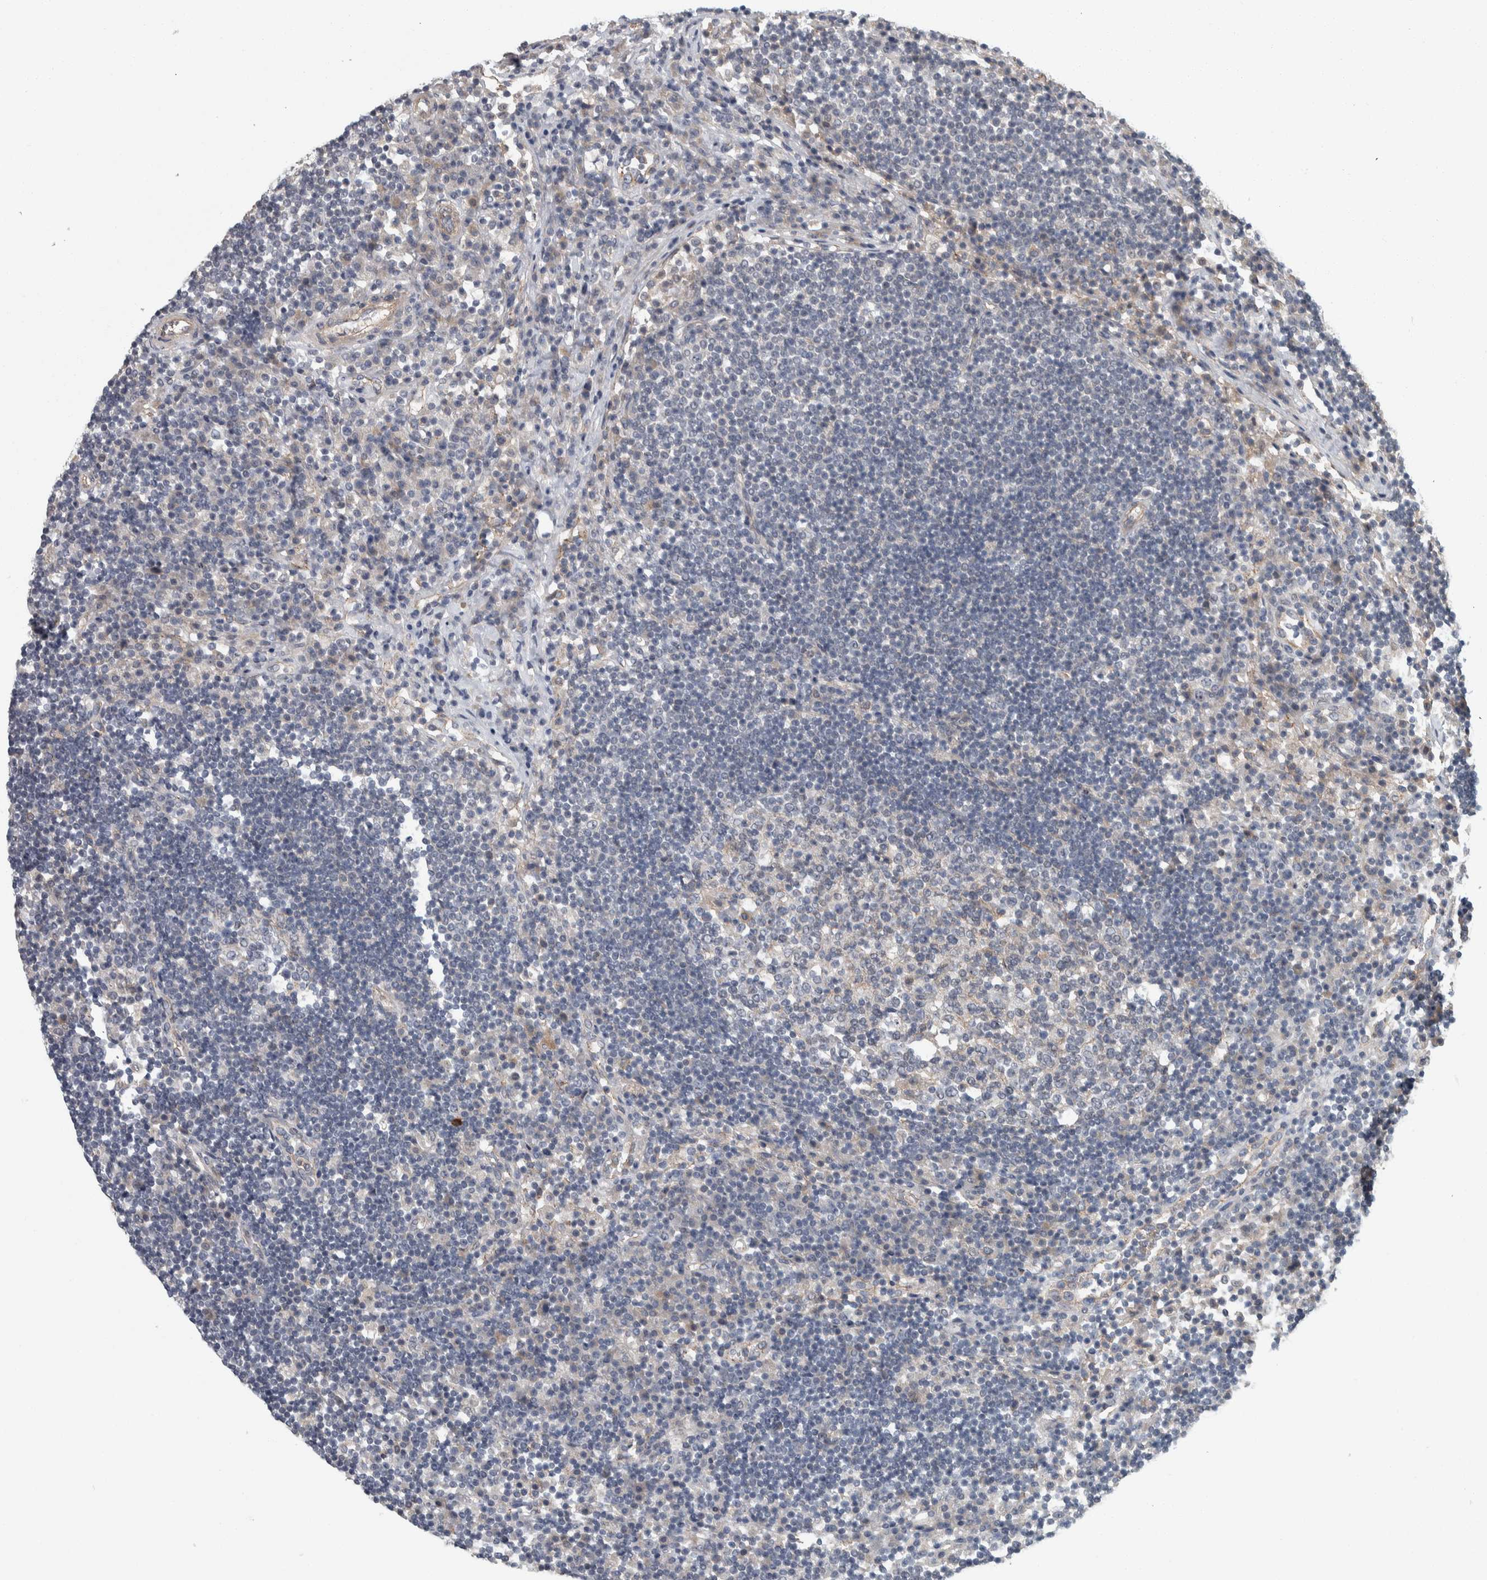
{"staining": {"intensity": "negative", "quantity": "none", "location": "none"}, "tissue": "lymph node", "cell_type": "Germinal center cells", "image_type": "normal", "snomed": [{"axis": "morphology", "description": "Normal tissue, NOS"}, {"axis": "topography", "description": "Lymph node"}], "caption": "Lymph node stained for a protein using IHC exhibits no staining germinal center cells.", "gene": "KCNJ3", "patient": {"sex": "female", "age": 53}}